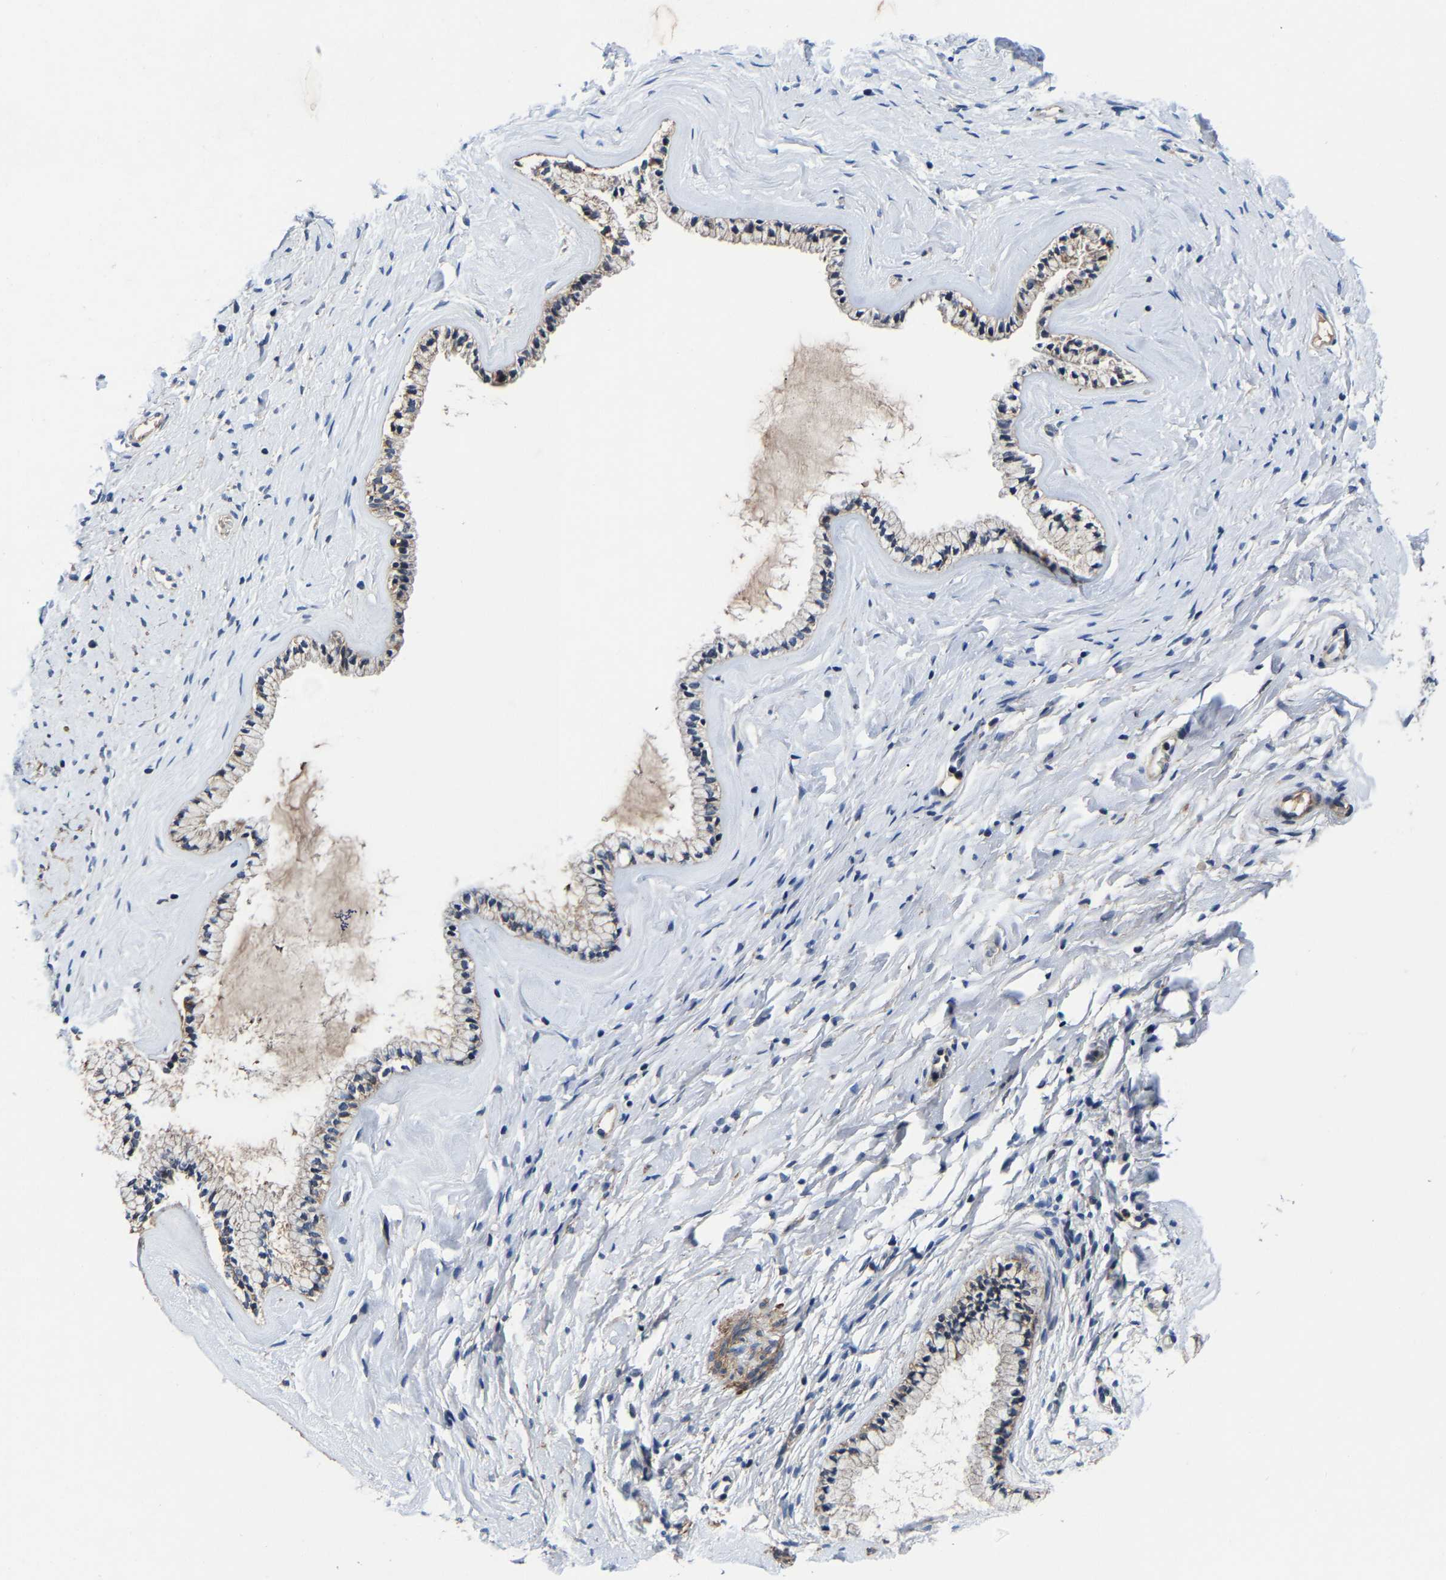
{"staining": {"intensity": "weak", "quantity": ">75%", "location": "cytoplasmic/membranous"}, "tissue": "cervix", "cell_type": "Glandular cells", "image_type": "normal", "snomed": [{"axis": "morphology", "description": "Normal tissue, NOS"}, {"axis": "topography", "description": "Cervix"}], "caption": "DAB (3,3'-diaminobenzidine) immunohistochemical staining of normal human cervix displays weak cytoplasmic/membranous protein expression in approximately >75% of glandular cells.", "gene": "SLC12A2", "patient": {"sex": "female", "age": 72}}